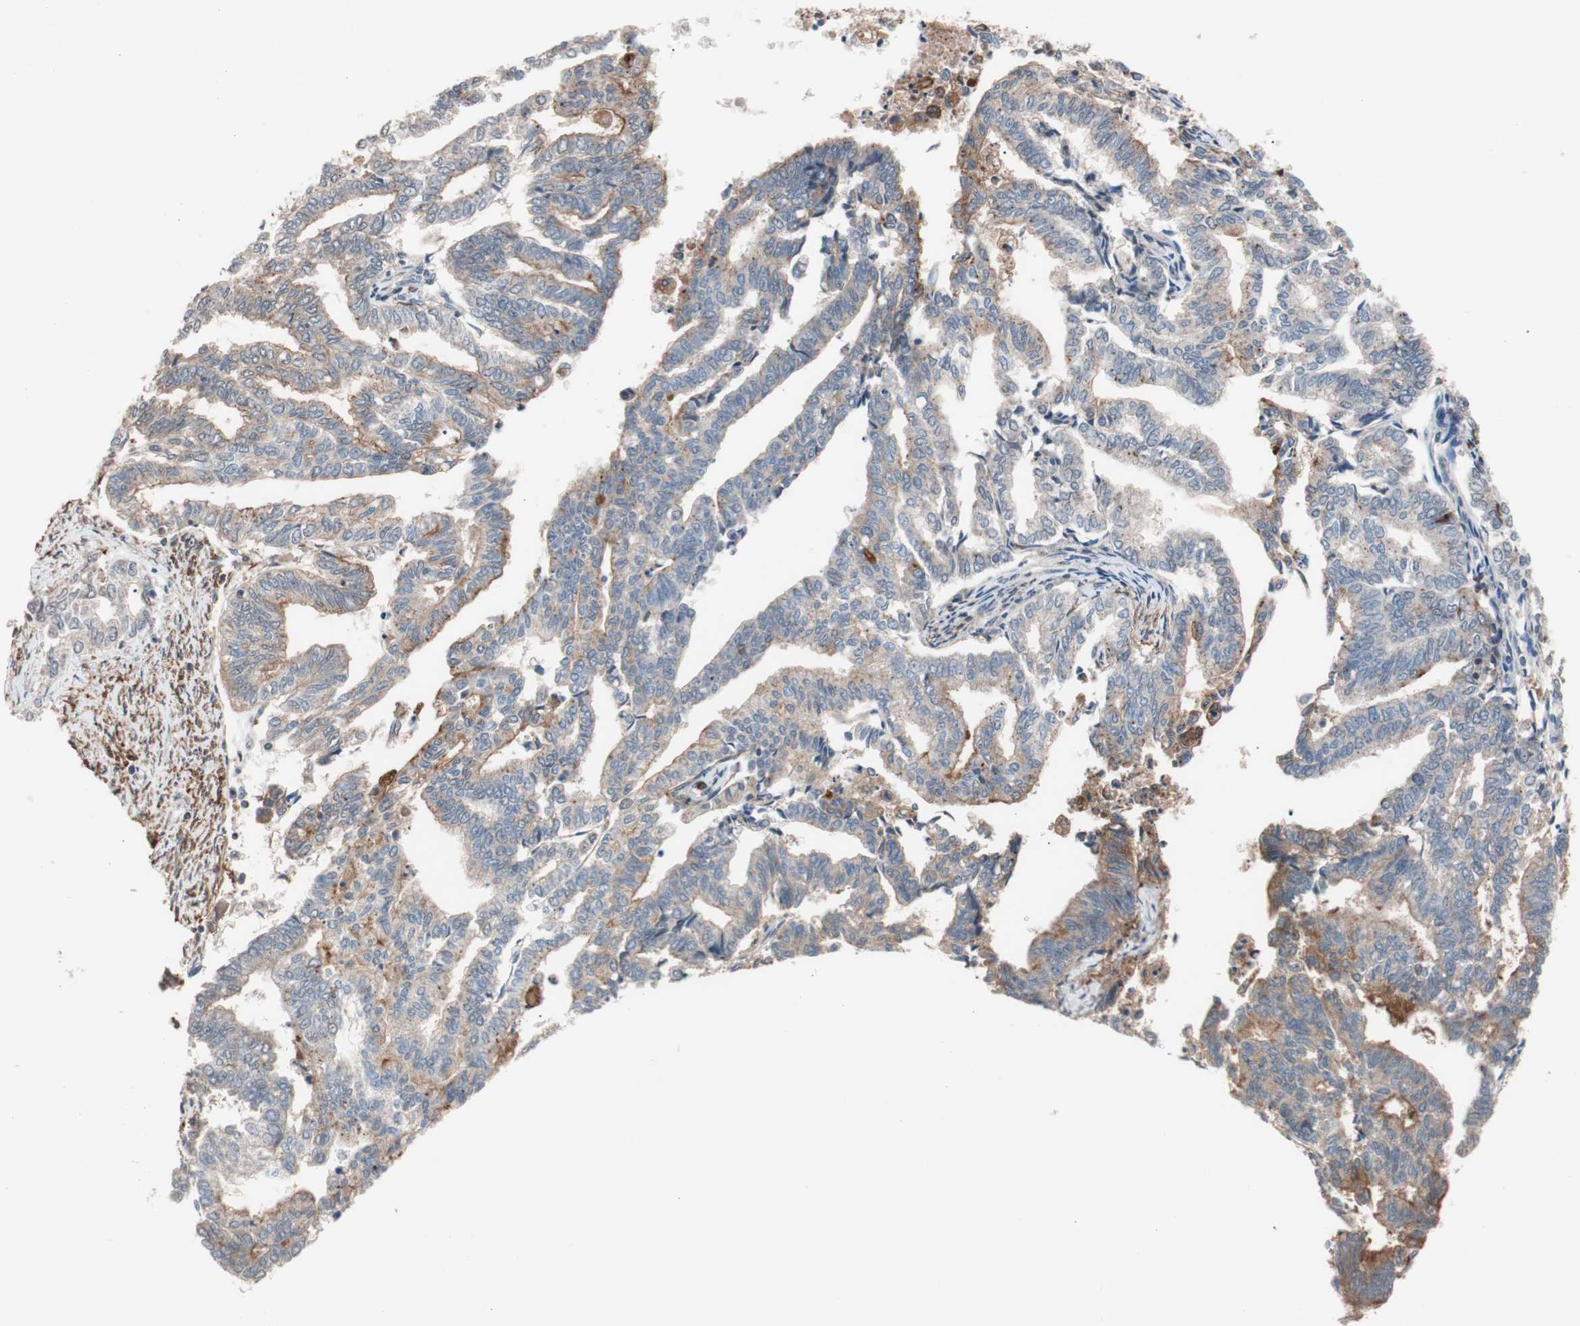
{"staining": {"intensity": "weak", "quantity": "25%-75%", "location": "cytoplasmic/membranous"}, "tissue": "endometrial cancer", "cell_type": "Tumor cells", "image_type": "cancer", "snomed": [{"axis": "morphology", "description": "Adenocarcinoma, NOS"}, {"axis": "topography", "description": "Endometrium"}], "caption": "Immunohistochemistry photomicrograph of human endometrial cancer stained for a protein (brown), which demonstrates low levels of weak cytoplasmic/membranous expression in about 25%-75% of tumor cells.", "gene": "LITAF", "patient": {"sex": "female", "age": 79}}